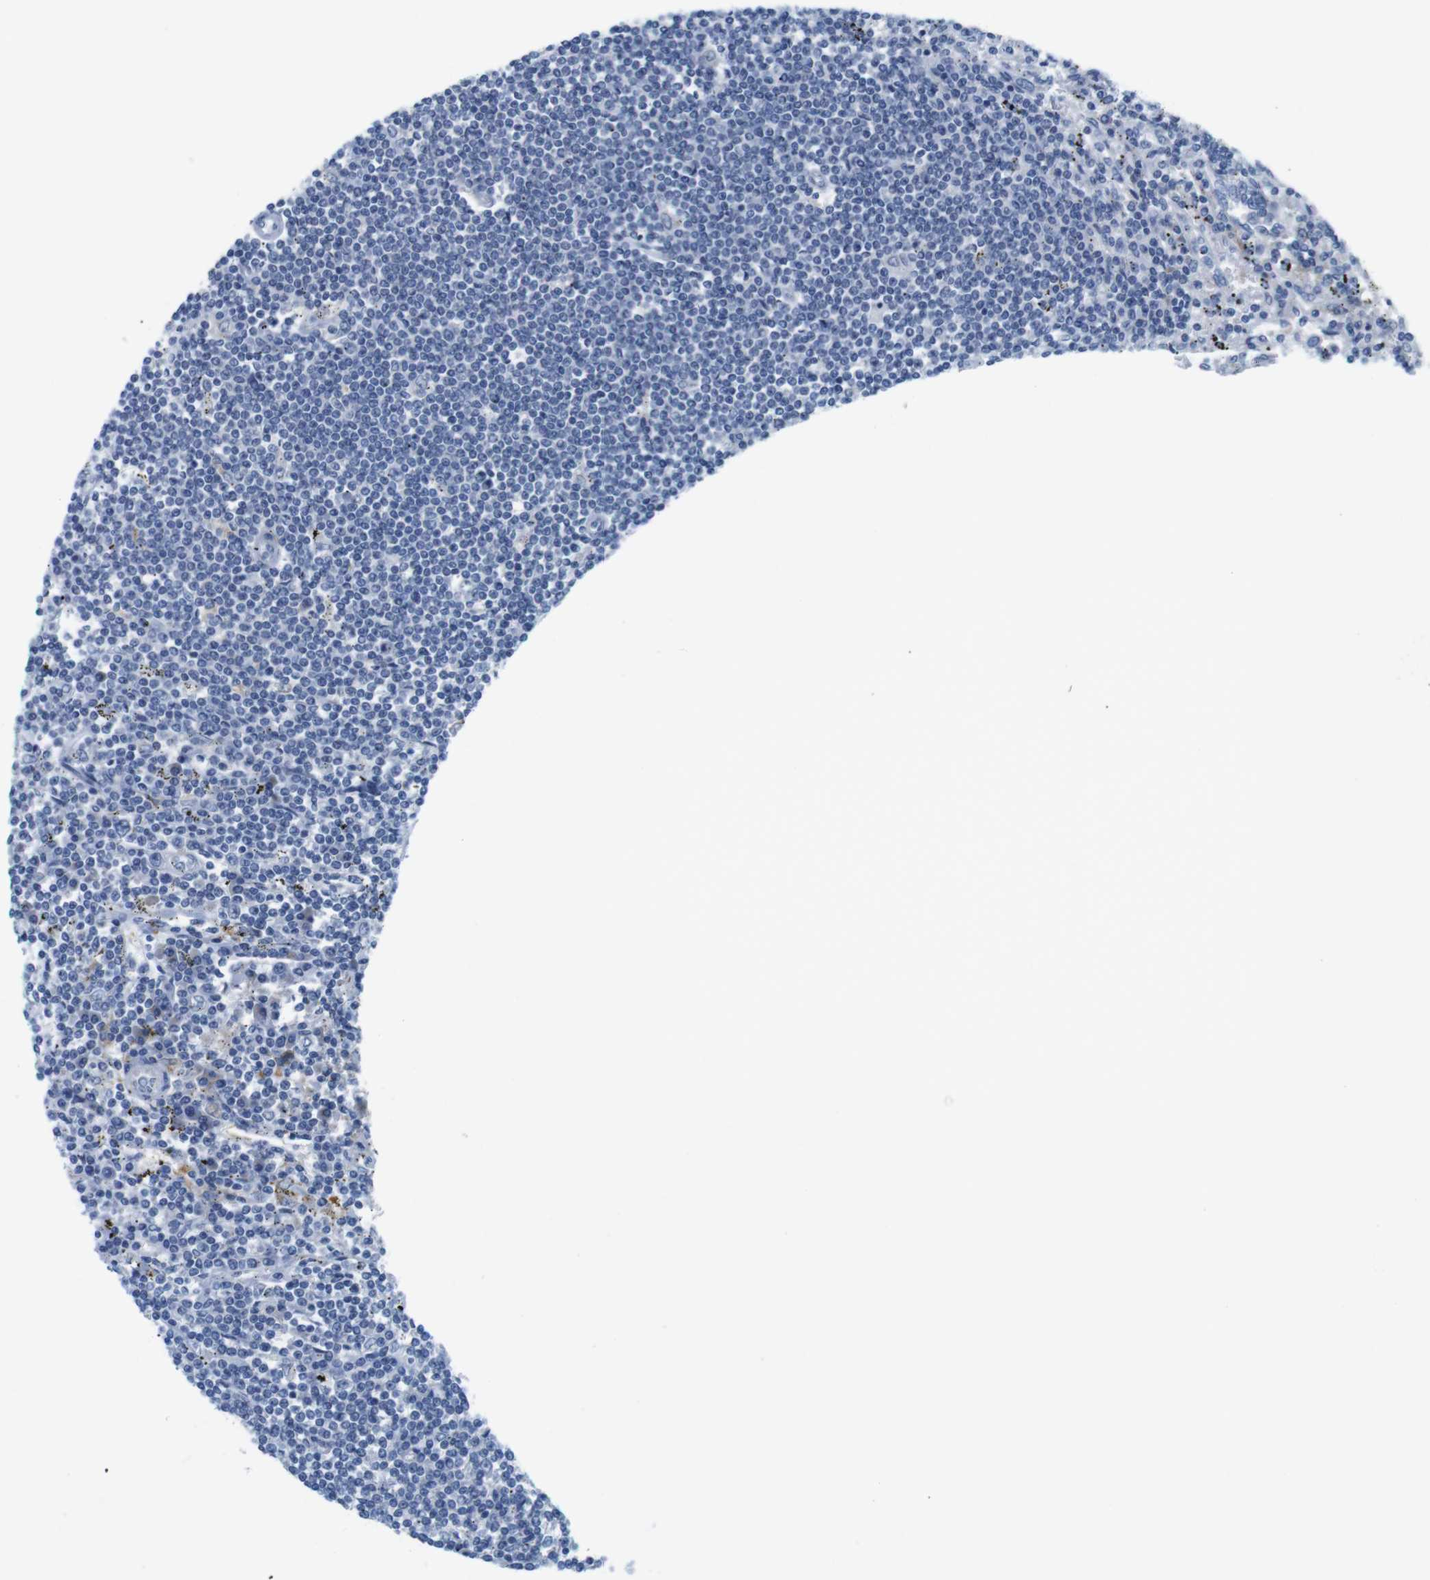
{"staining": {"intensity": "negative", "quantity": "none", "location": "none"}, "tissue": "lymphoma", "cell_type": "Tumor cells", "image_type": "cancer", "snomed": [{"axis": "morphology", "description": "Malignant lymphoma, non-Hodgkin's type, Low grade"}, {"axis": "topography", "description": "Spleen"}], "caption": "This photomicrograph is of malignant lymphoma, non-Hodgkin's type (low-grade) stained with IHC to label a protein in brown with the nuclei are counter-stained blue. There is no staining in tumor cells. (Immunohistochemistry (ihc), brightfield microscopy, high magnification).", "gene": "GOLGA2", "patient": {"sex": "male", "age": 76}}